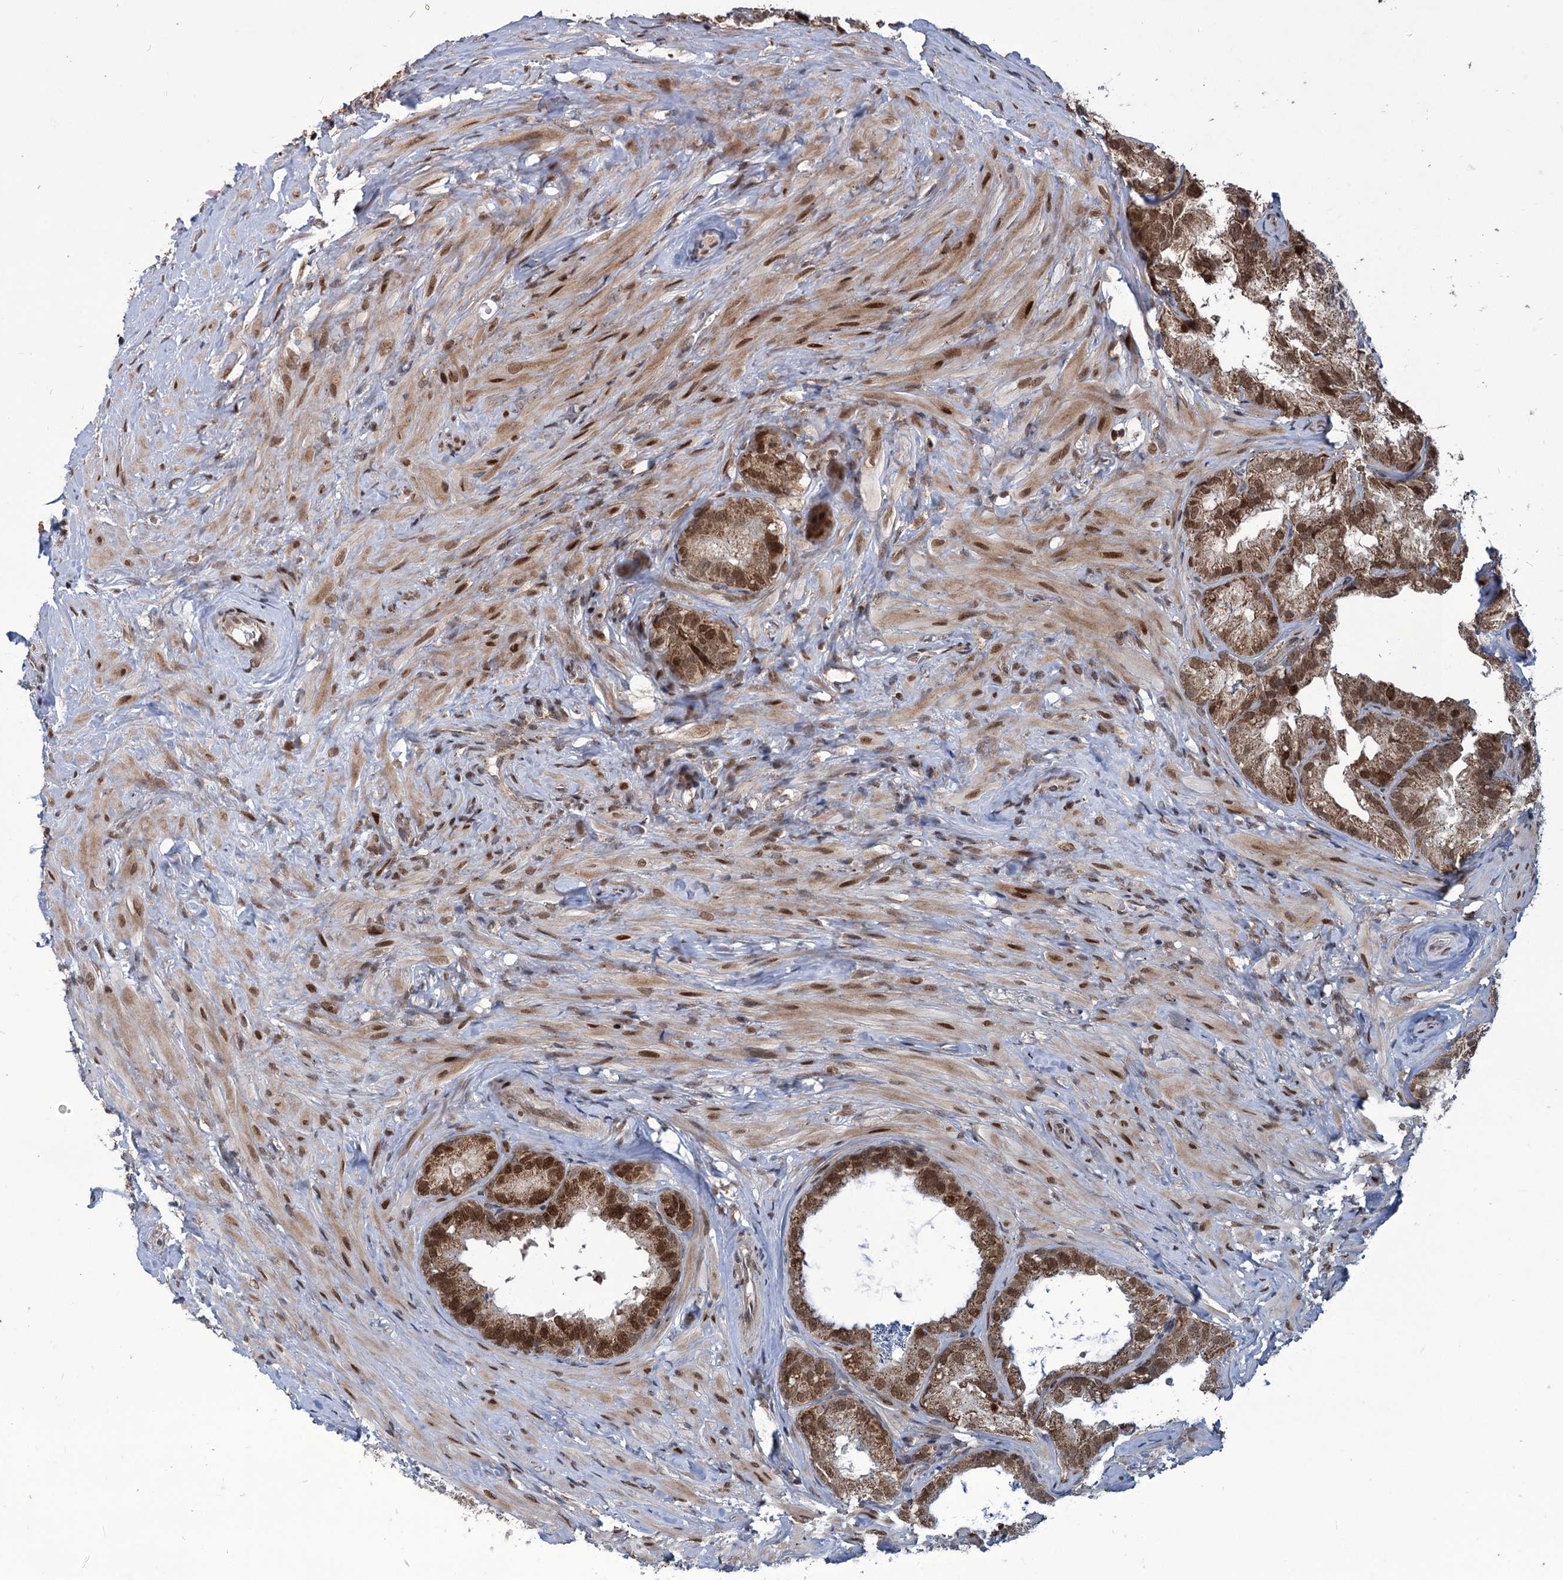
{"staining": {"intensity": "moderate", "quantity": ">75%", "location": "cytoplasmic/membranous,nuclear"}, "tissue": "seminal vesicle", "cell_type": "Glandular cells", "image_type": "normal", "snomed": [{"axis": "morphology", "description": "Normal tissue, NOS"}, {"axis": "topography", "description": "Seminal veicle"}], "caption": "A medium amount of moderate cytoplasmic/membranous,nuclear expression is seen in about >75% of glandular cells in normal seminal vesicle. (Brightfield microscopy of DAB IHC at high magnification).", "gene": "PHC3", "patient": {"sex": "male", "age": 60}}